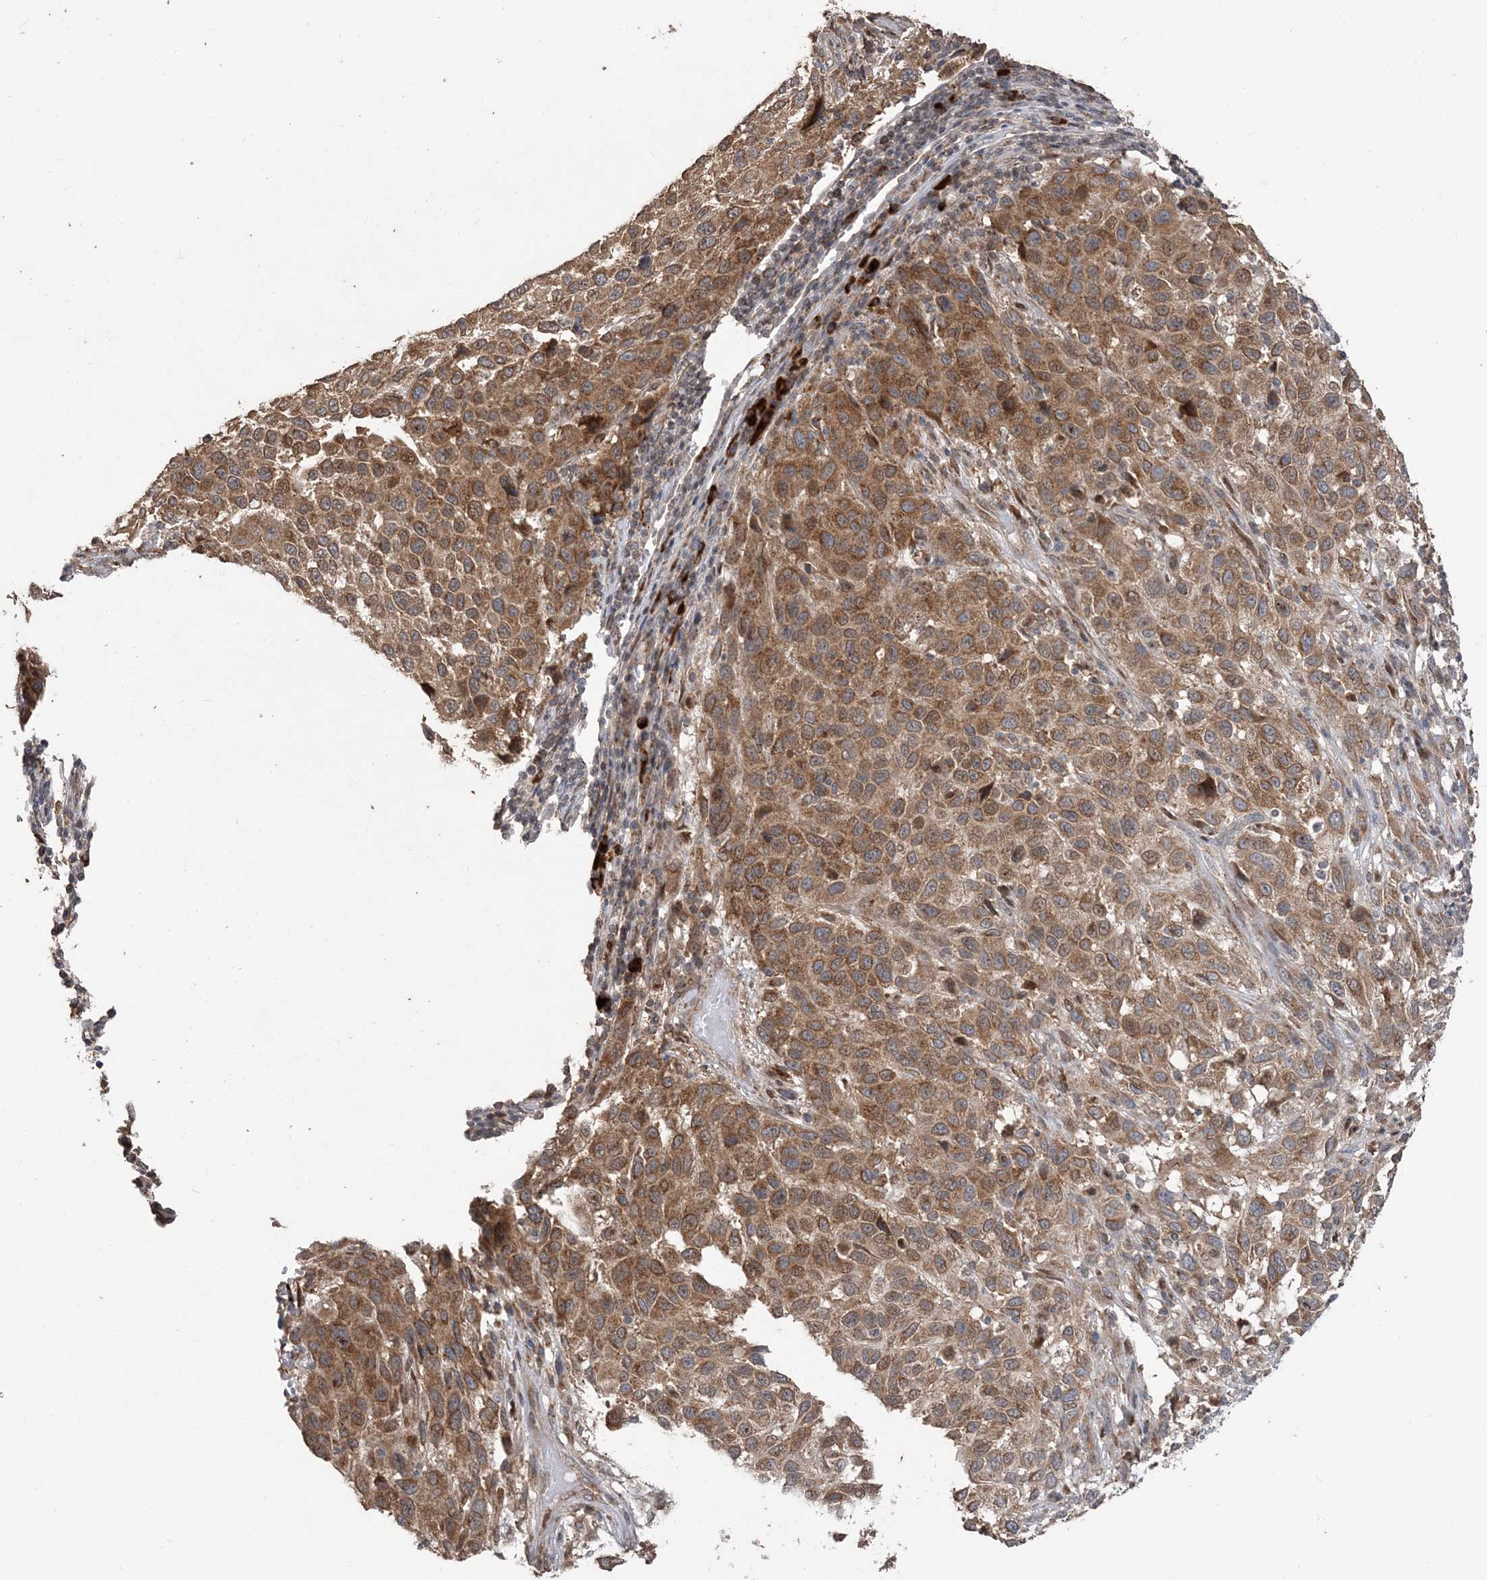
{"staining": {"intensity": "moderate", "quantity": ">75%", "location": "cytoplasmic/membranous"}, "tissue": "melanoma", "cell_type": "Tumor cells", "image_type": "cancer", "snomed": [{"axis": "morphology", "description": "Malignant melanoma, Metastatic site"}, {"axis": "topography", "description": "Lymph node"}], "caption": "A brown stain labels moderate cytoplasmic/membranous expression of a protein in human melanoma tumor cells.", "gene": "RER1", "patient": {"sex": "male", "age": 61}}